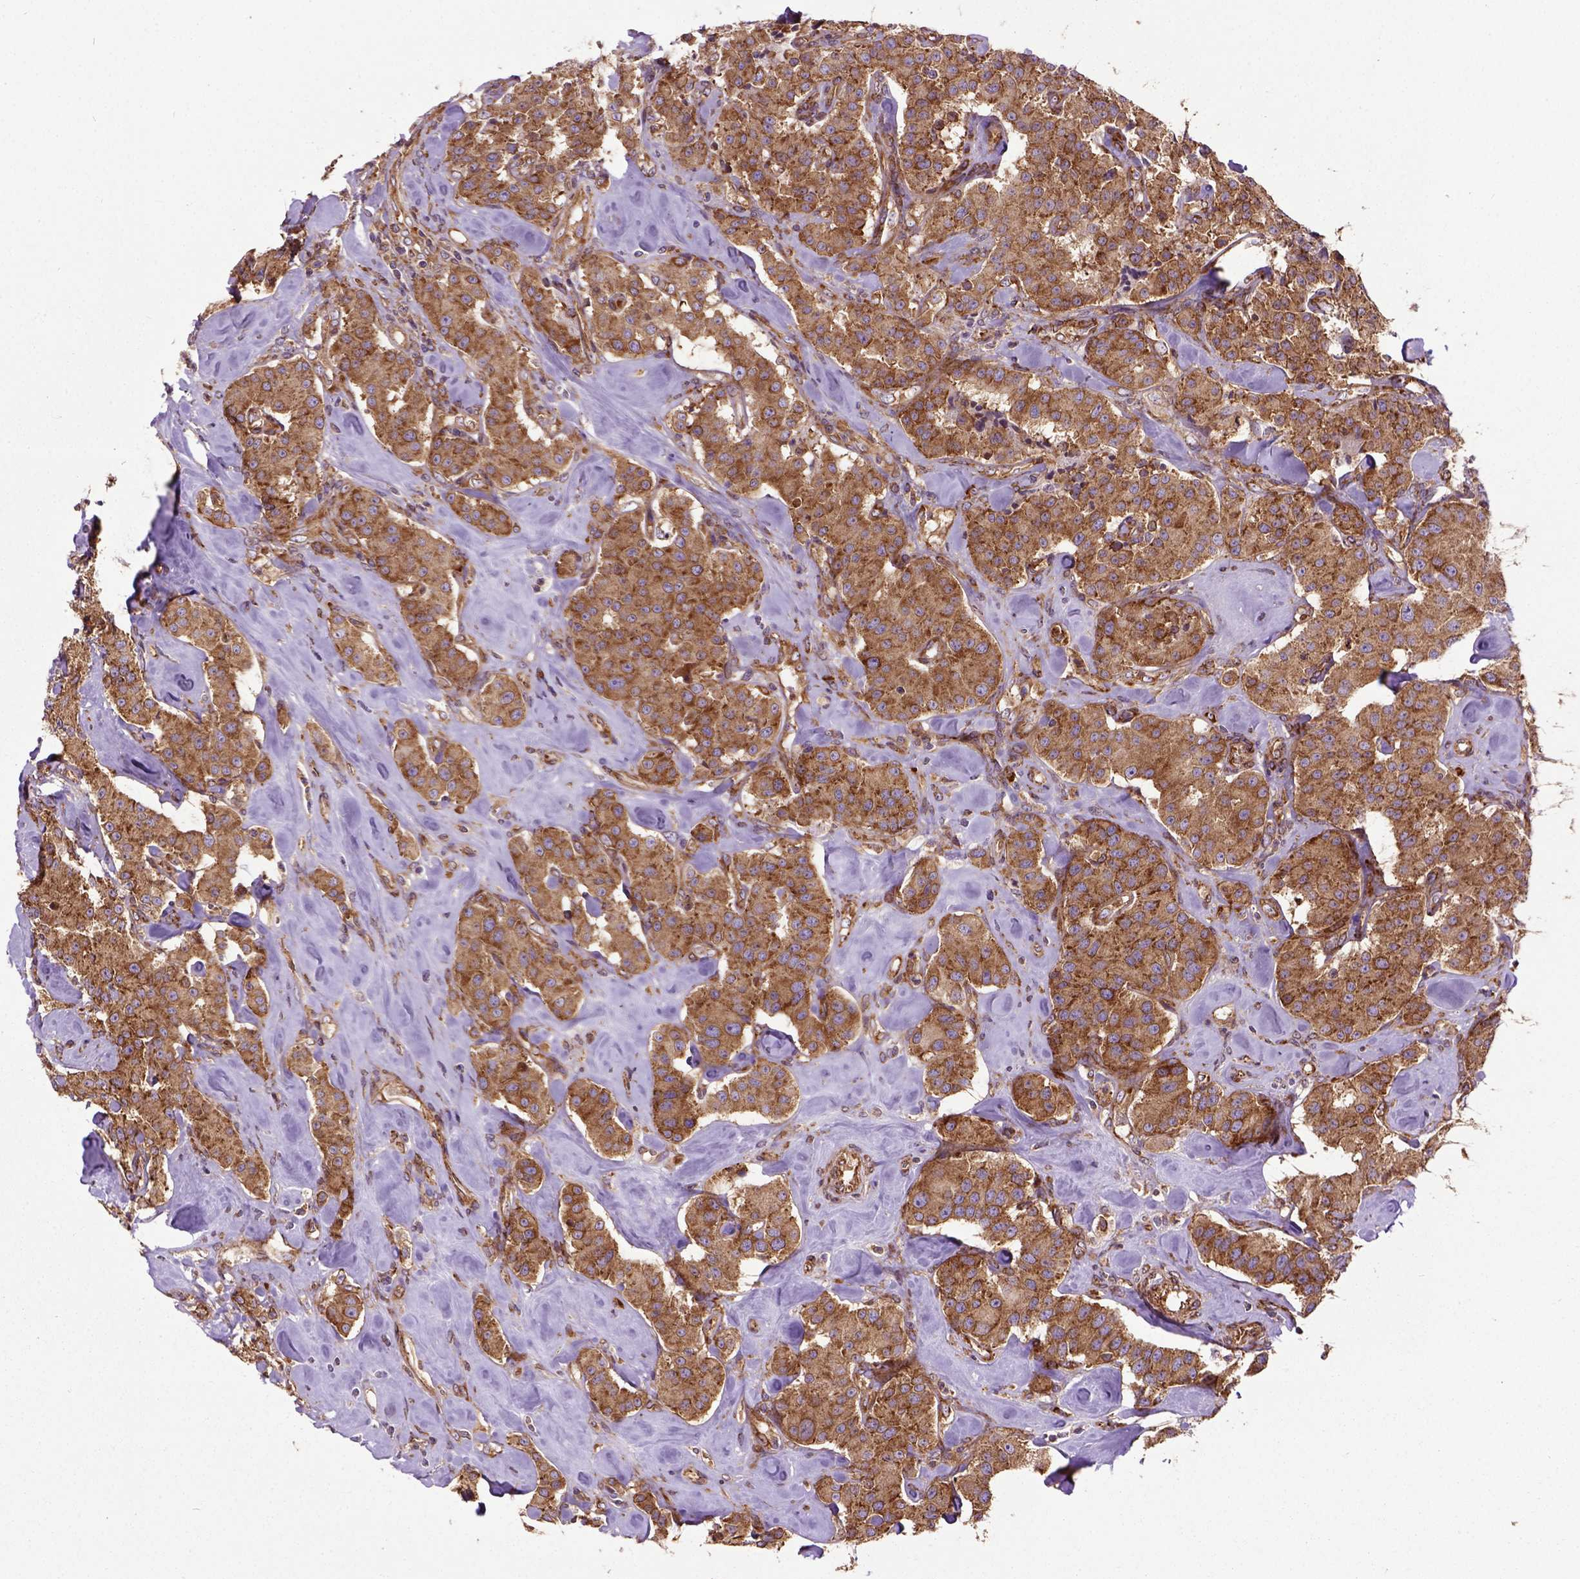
{"staining": {"intensity": "moderate", "quantity": ">75%", "location": "cytoplasmic/membranous"}, "tissue": "carcinoid", "cell_type": "Tumor cells", "image_type": "cancer", "snomed": [{"axis": "morphology", "description": "Carcinoid, malignant, NOS"}, {"axis": "topography", "description": "Pancreas"}], "caption": "A photomicrograph of human carcinoid (malignant) stained for a protein shows moderate cytoplasmic/membranous brown staining in tumor cells.", "gene": "CAPRIN1", "patient": {"sex": "male", "age": 41}}